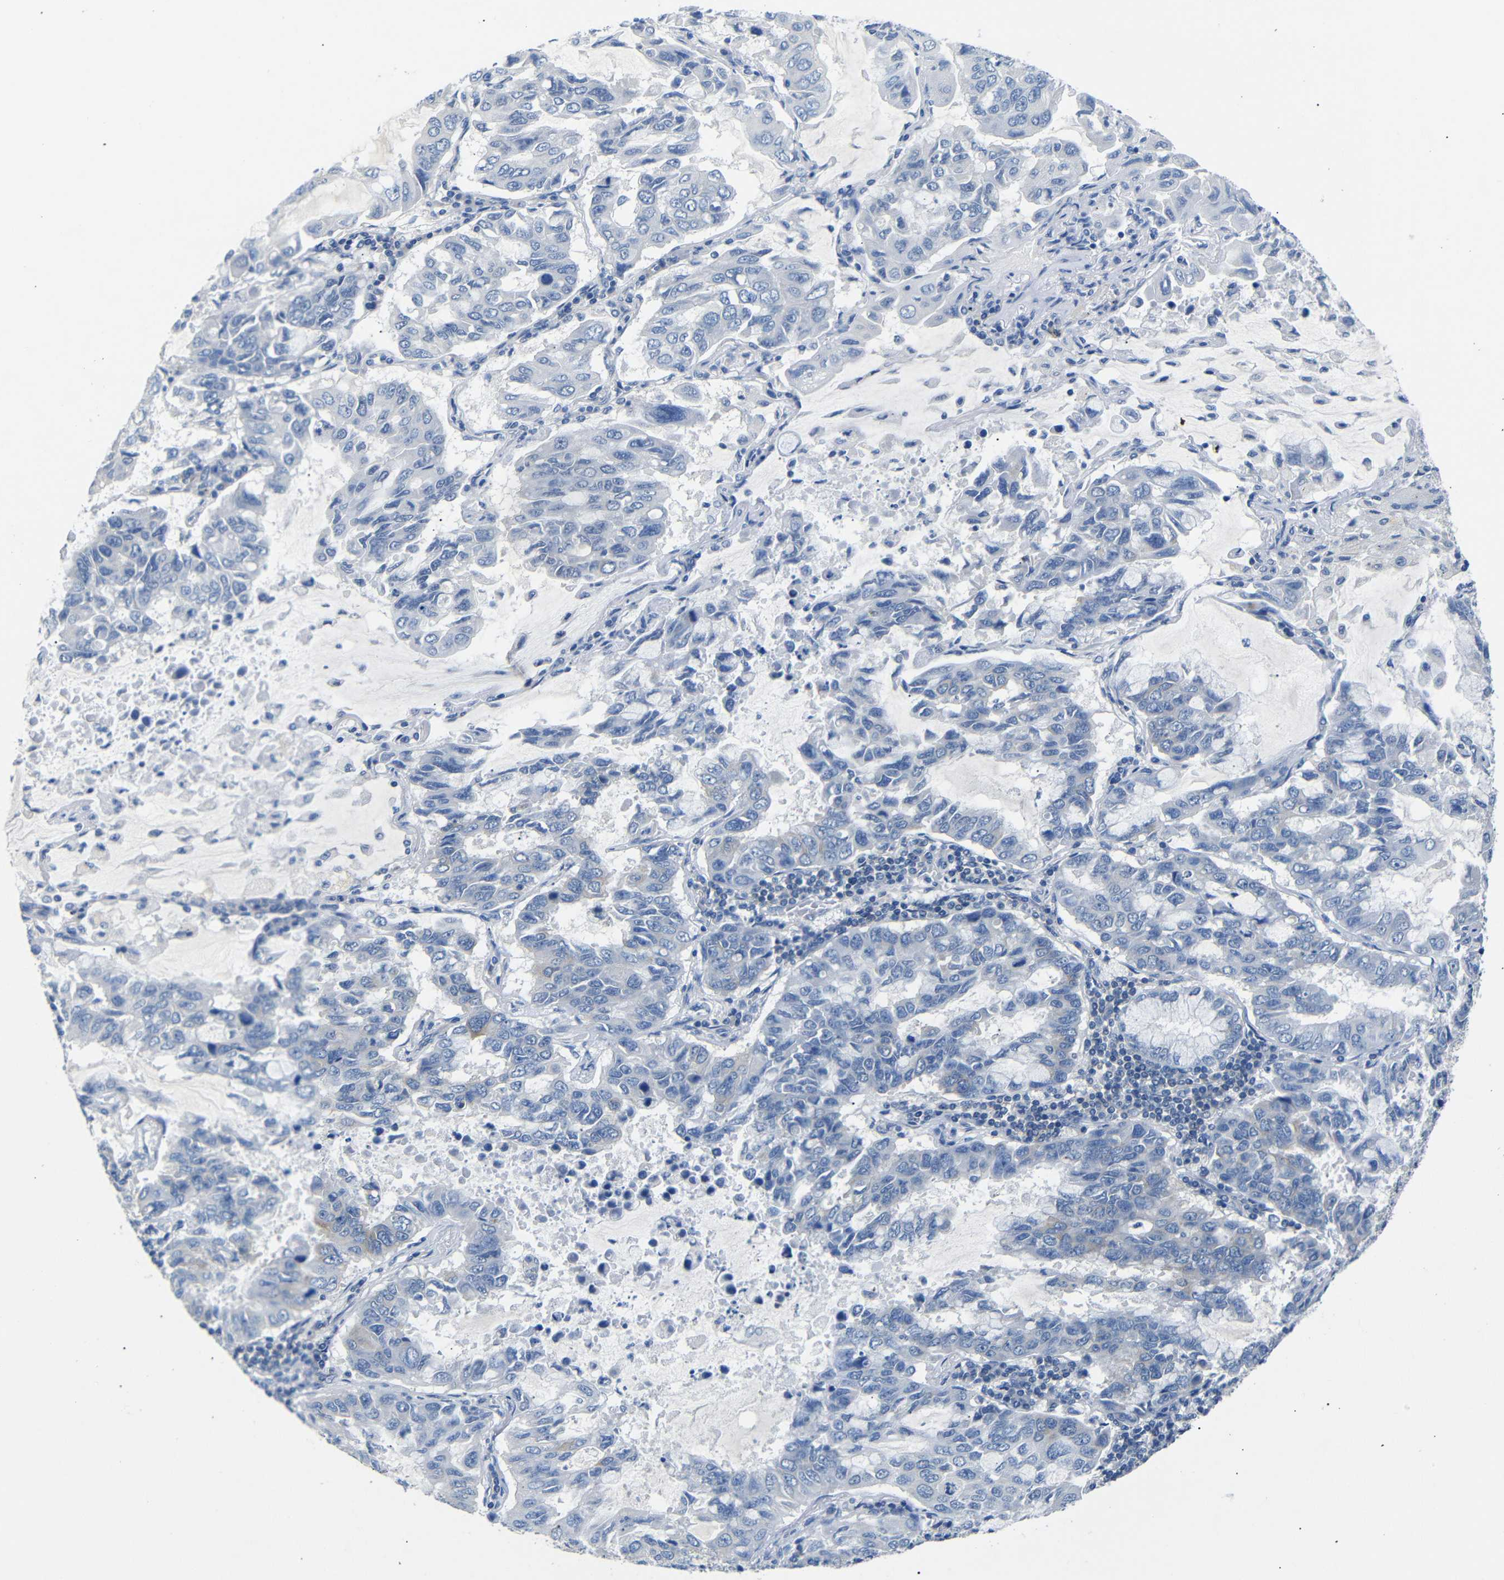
{"staining": {"intensity": "negative", "quantity": "none", "location": "none"}, "tissue": "lung cancer", "cell_type": "Tumor cells", "image_type": "cancer", "snomed": [{"axis": "morphology", "description": "Adenocarcinoma, NOS"}, {"axis": "topography", "description": "Lung"}], "caption": "Tumor cells are negative for brown protein staining in lung adenocarcinoma.", "gene": "DCP1A", "patient": {"sex": "male", "age": 64}}